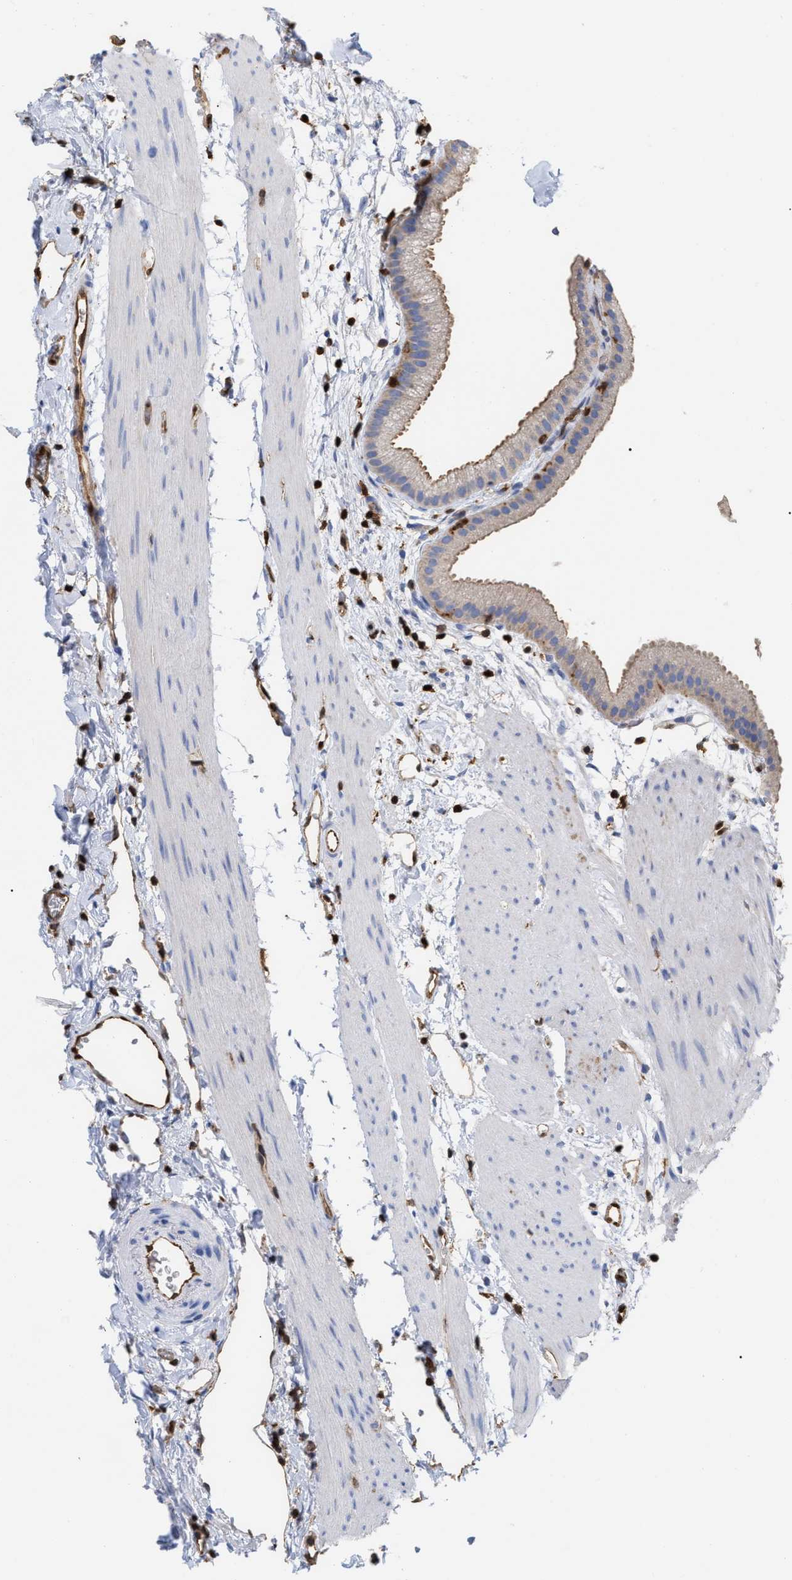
{"staining": {"intensity": "weak", "quantity": ">75%", "location": "cytoplasmic/membranous"}, "tissue": "gallbladder", "cell_type": "Glandular cells", "image_type": "normal", "snomed": [{"axis": "morphology", "description": "Normal tissue, NOS"}, {"axis": "topography", "description": "Gallbladder"}], "caption": "This photomicrograph demonstrates unremarkable gallbladder stained with immunohistochemistry (IHC) to label a protein in brown. The cytoplasmic/membranous of glandular cells show weak positivity for the protein. Nuclei are counter-stained blue.", "gene": "GIMAP4", "patient": {"sex": "female", "age": 64}}